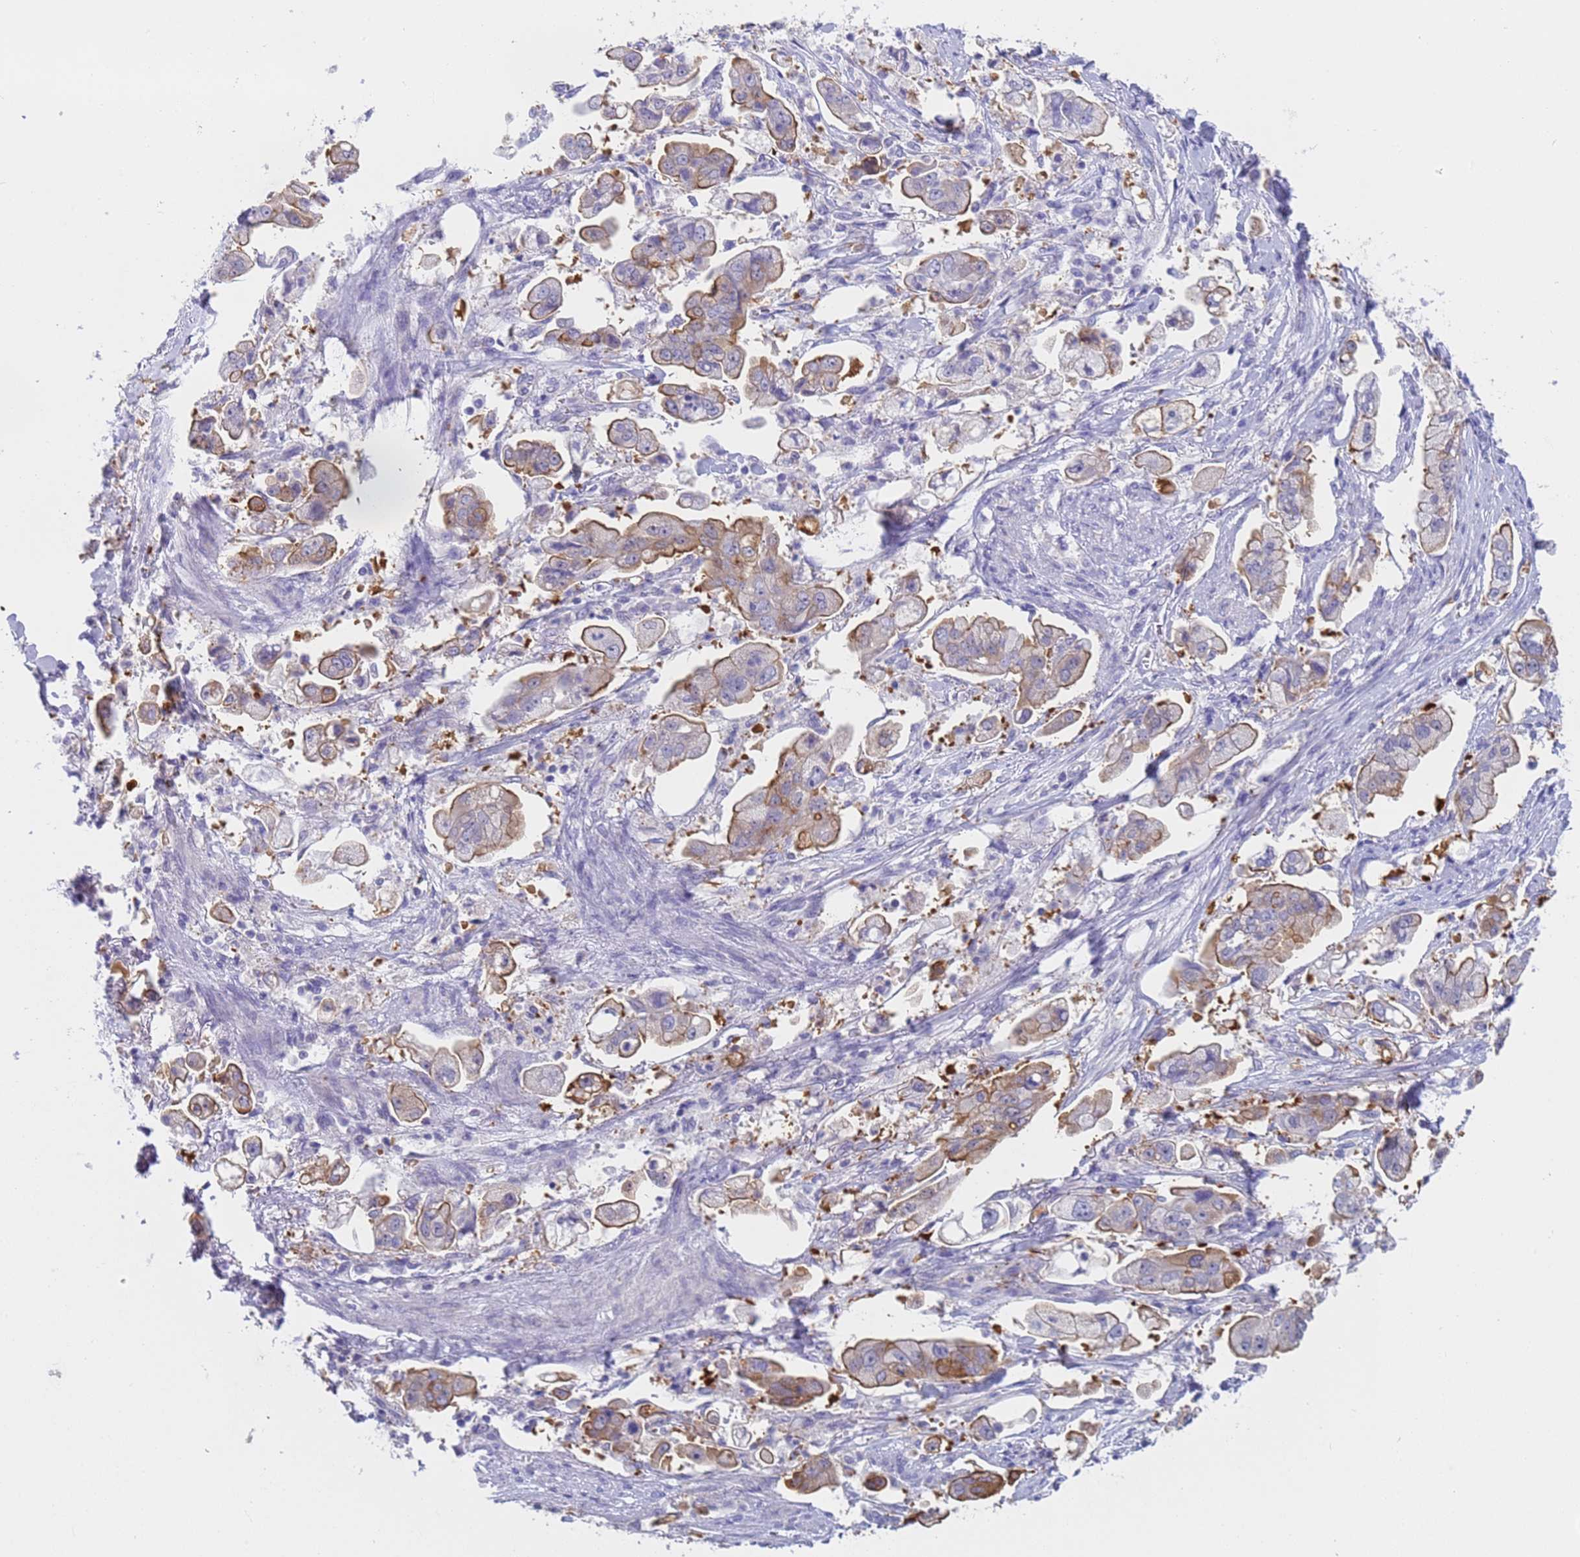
{"staining": {"intensity": "moderate", "quantity": "25%-75%", "location": "cytoplasmic/membranous"}, "tissue": "stomach cancer", "cell_type": "Tumor cells", "image_type": "cancer", "snomed": [{"axis": "morphology", "description": "Adenocarcinoma, NOS"}, {"axis": "topography", "description": "Stomach"}], "caption": "Stomach adenocarcinoma stained with DAB (3,3'-diaminobenzidine) IHC exhibits medium levels of moderate cytoplasmic/membranous staining in about 25%-75% of tumor cells.", "gene": "CAPN7", "patient": {"sex": "male", "age": 62}}